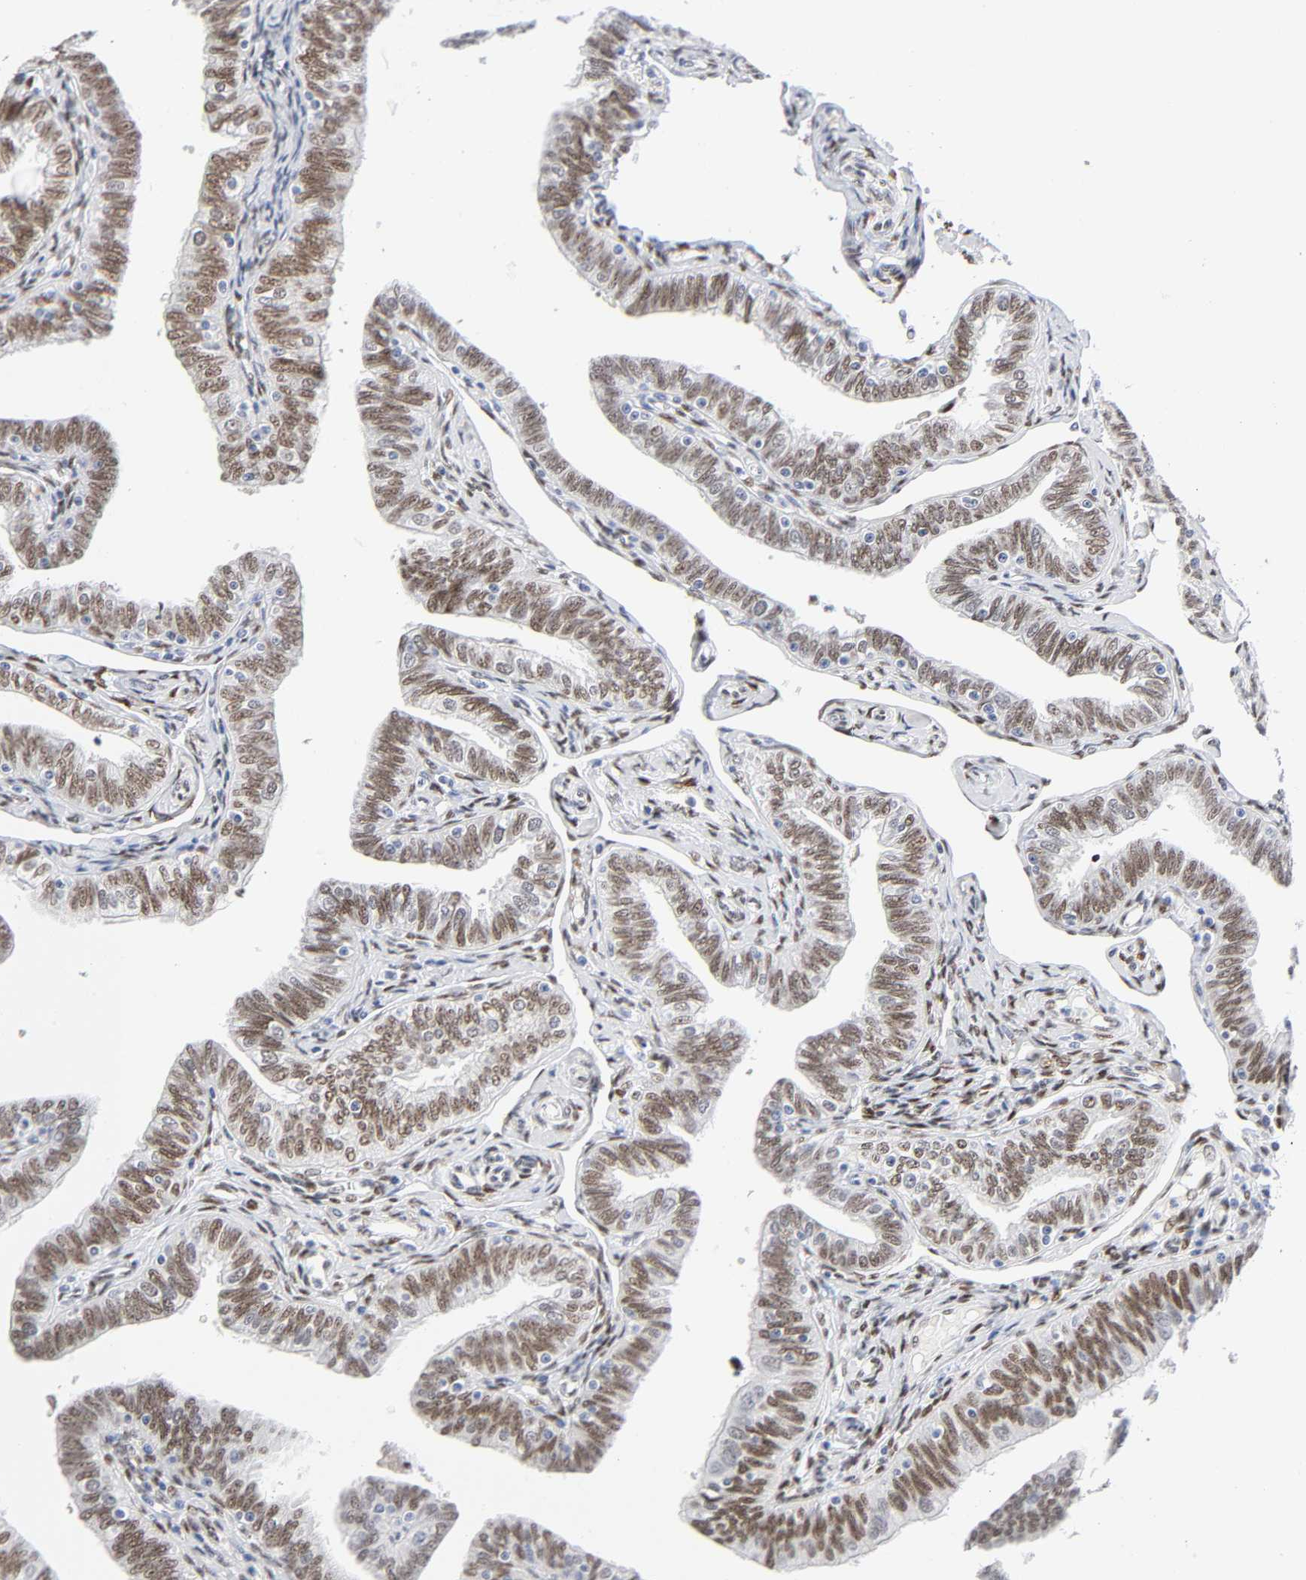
{"staining": {"intensity": "moderate", "quantity": ">75%", "location": "nuclear"}, "tissue": "fallopian tube", "cell_type": "Glandular cells", "image_type": "normal", "snomed": [{"axis": "morphology", "description": "Normal tissue, NOS"}, {"axis": "topography", "description": "Fallopian tube"}, {"axis": "topography", "description": "Ovary"}], "caption": "Immunohistochemistry (IHC) (DAB) staining of unremarkable fallopian tube reveals moderate nuclear protein staining in about >75% of glandular cells.", "gene": "NFIC", "patient": {"sex": "female", "age": 69}}